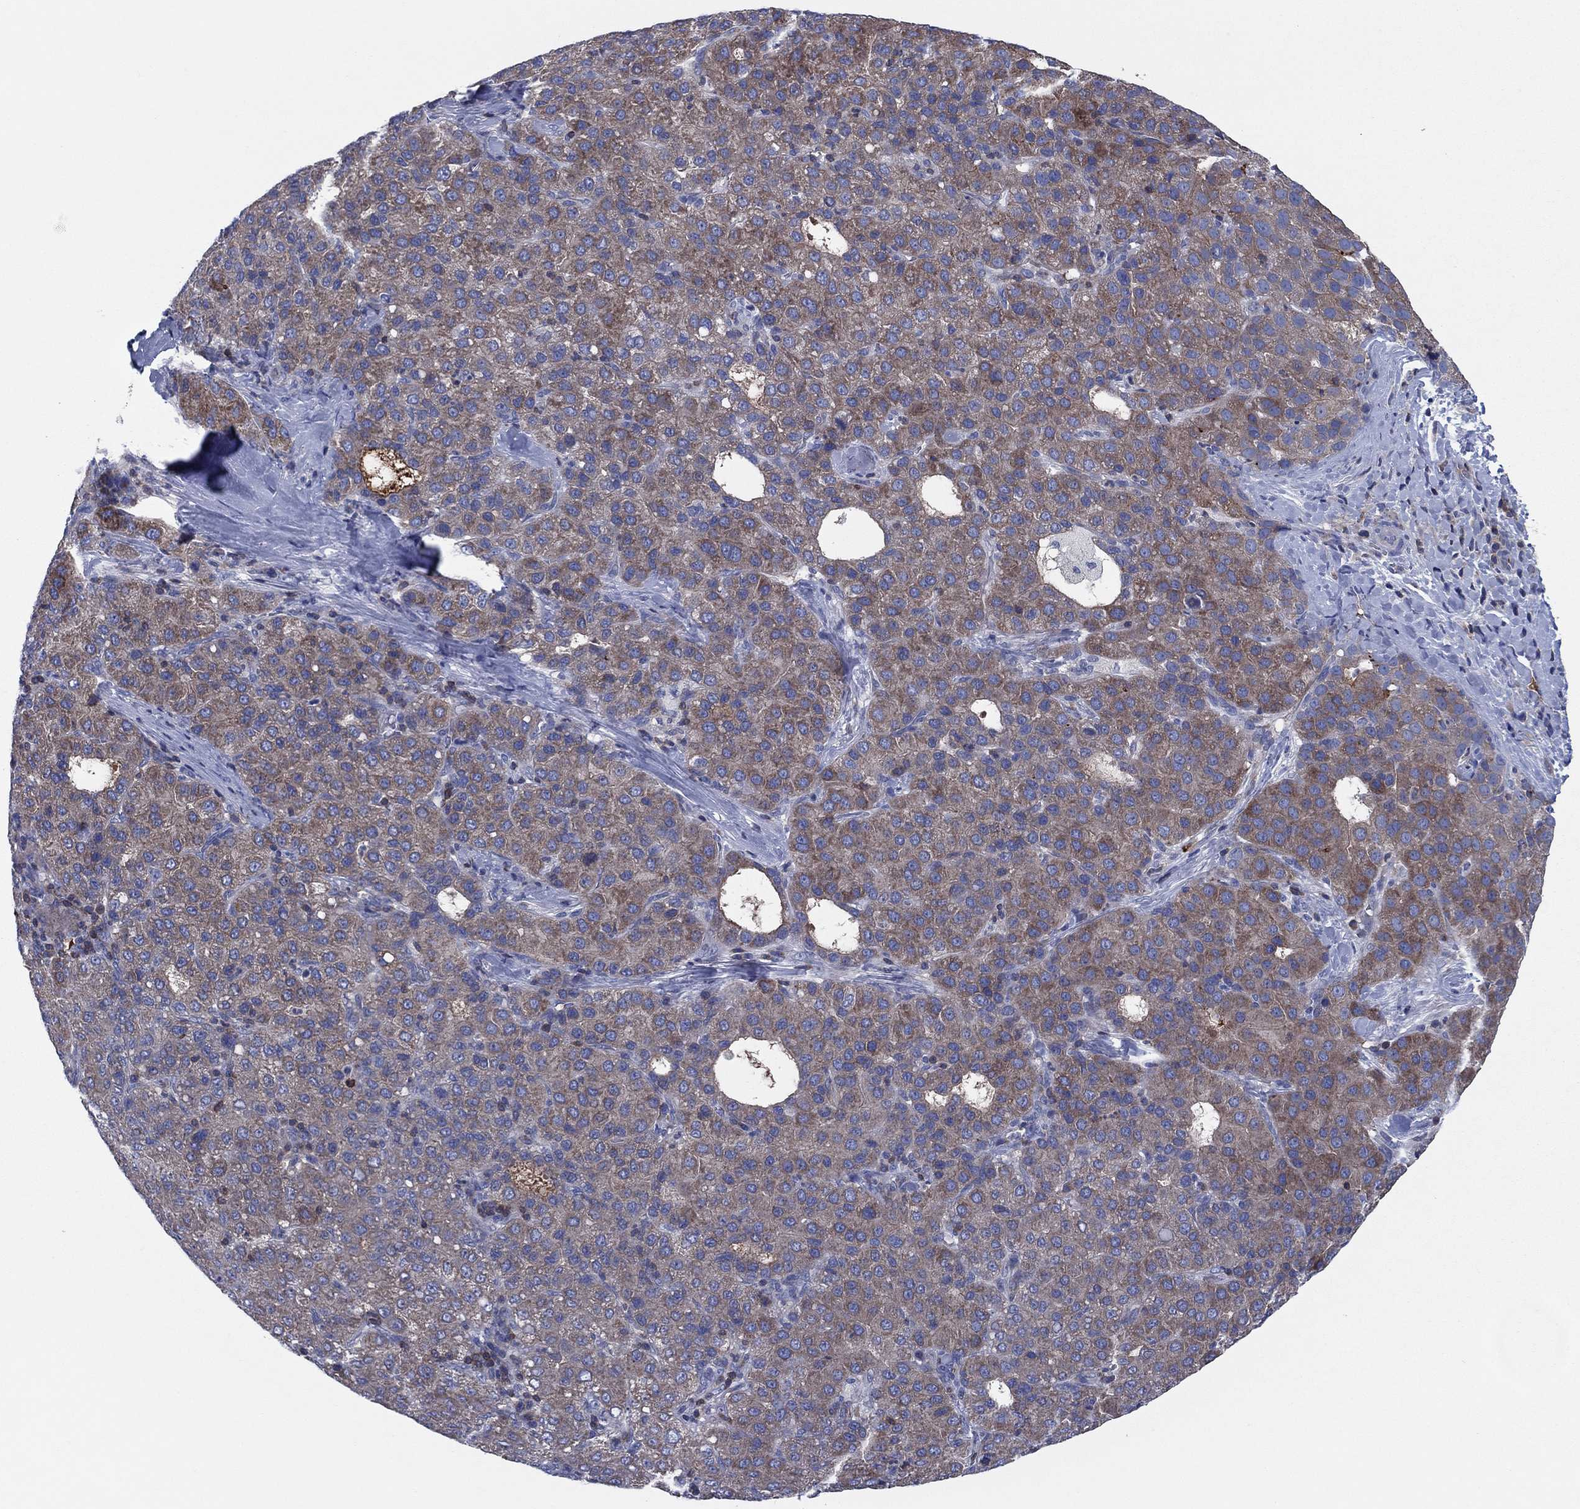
{"staining": {"intensity": "moderate", "quantity": "25%-75%", "location": "cytoplasmic/membranous"}, "tissue": "liver cancer", "cell_type": "Tumor cells", "image_type": "cancer", "snomed": [{"axis": "morphology", "description": "Carcinoma, Hepatocellular, NOS"}, {"axis": "topography", "description": "Liver"}], "caption": "DAB immunohistochemical staining of human liver cancer reveals moderate cytoplasmic/membranous protein expression in approximately 25%-75% of tumor cells.", "gene": "PVR", "patient": {"sex": "male", "age": 65}}